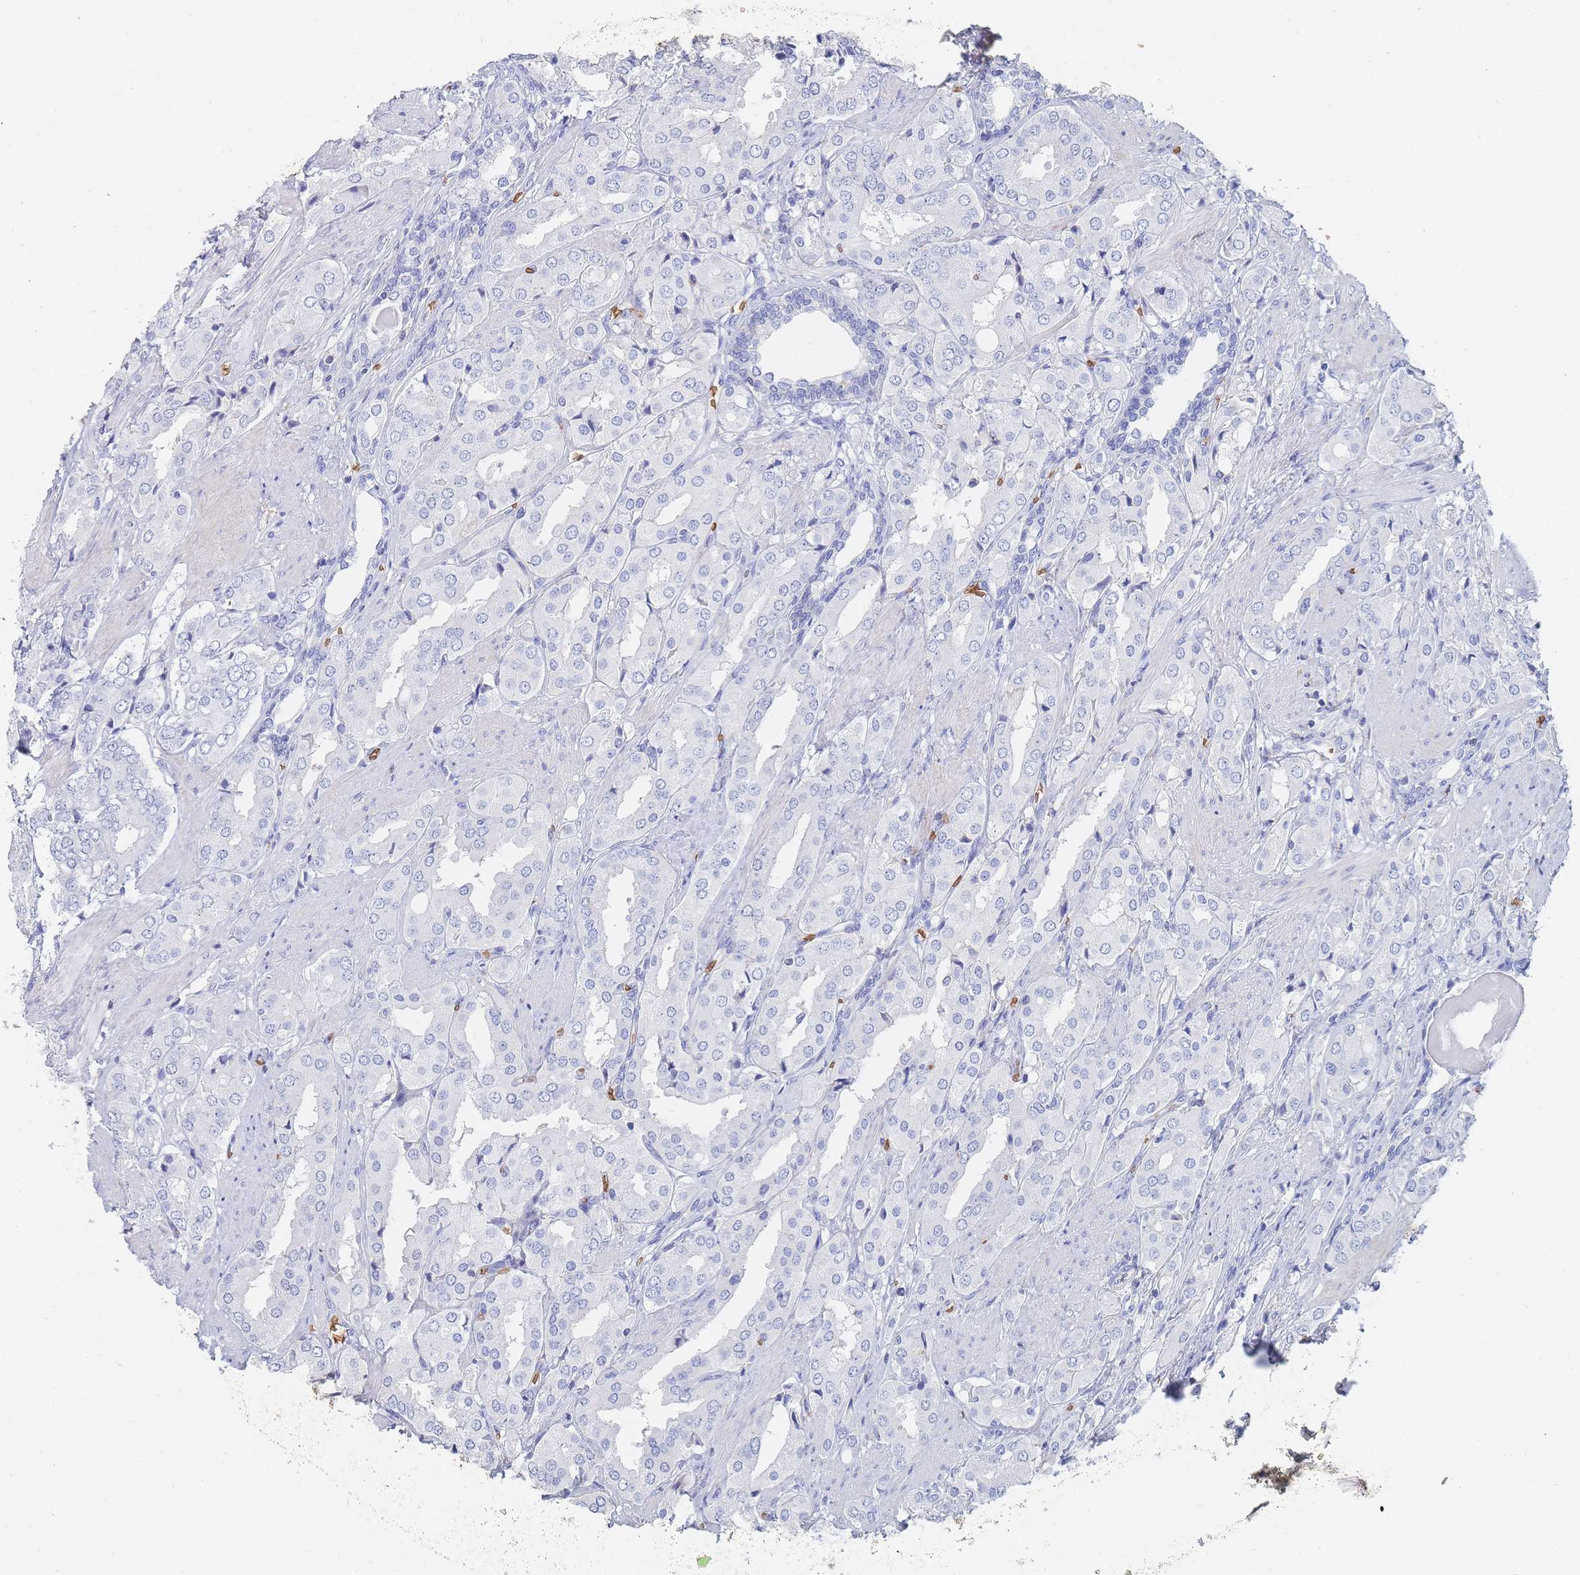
{"staining": {"intensity": "negative", "quantity": "none", "location": "none"}, "tissue": "prostate cancer", "cell_type": "Tumor cells", "image_type": "cancer", "snomed": [{"axis": "morphology", "description": "Adenocarcinoma, High grade"}, {"axis": "topography", "description": "Prostate"}], "caption": "Protein analysis of prostate high-grade adenocarcinoma exhibits no significant positivity in tumor cells. Brightfield microscopy of immunohistochemistry stained with DAB (3,3'-diaminobenzidine) (brown) and hematoxylin (blue), captured at high magnification.", "gene": "SLC2A1", "patient": {"sex": "male", "age": 71}}